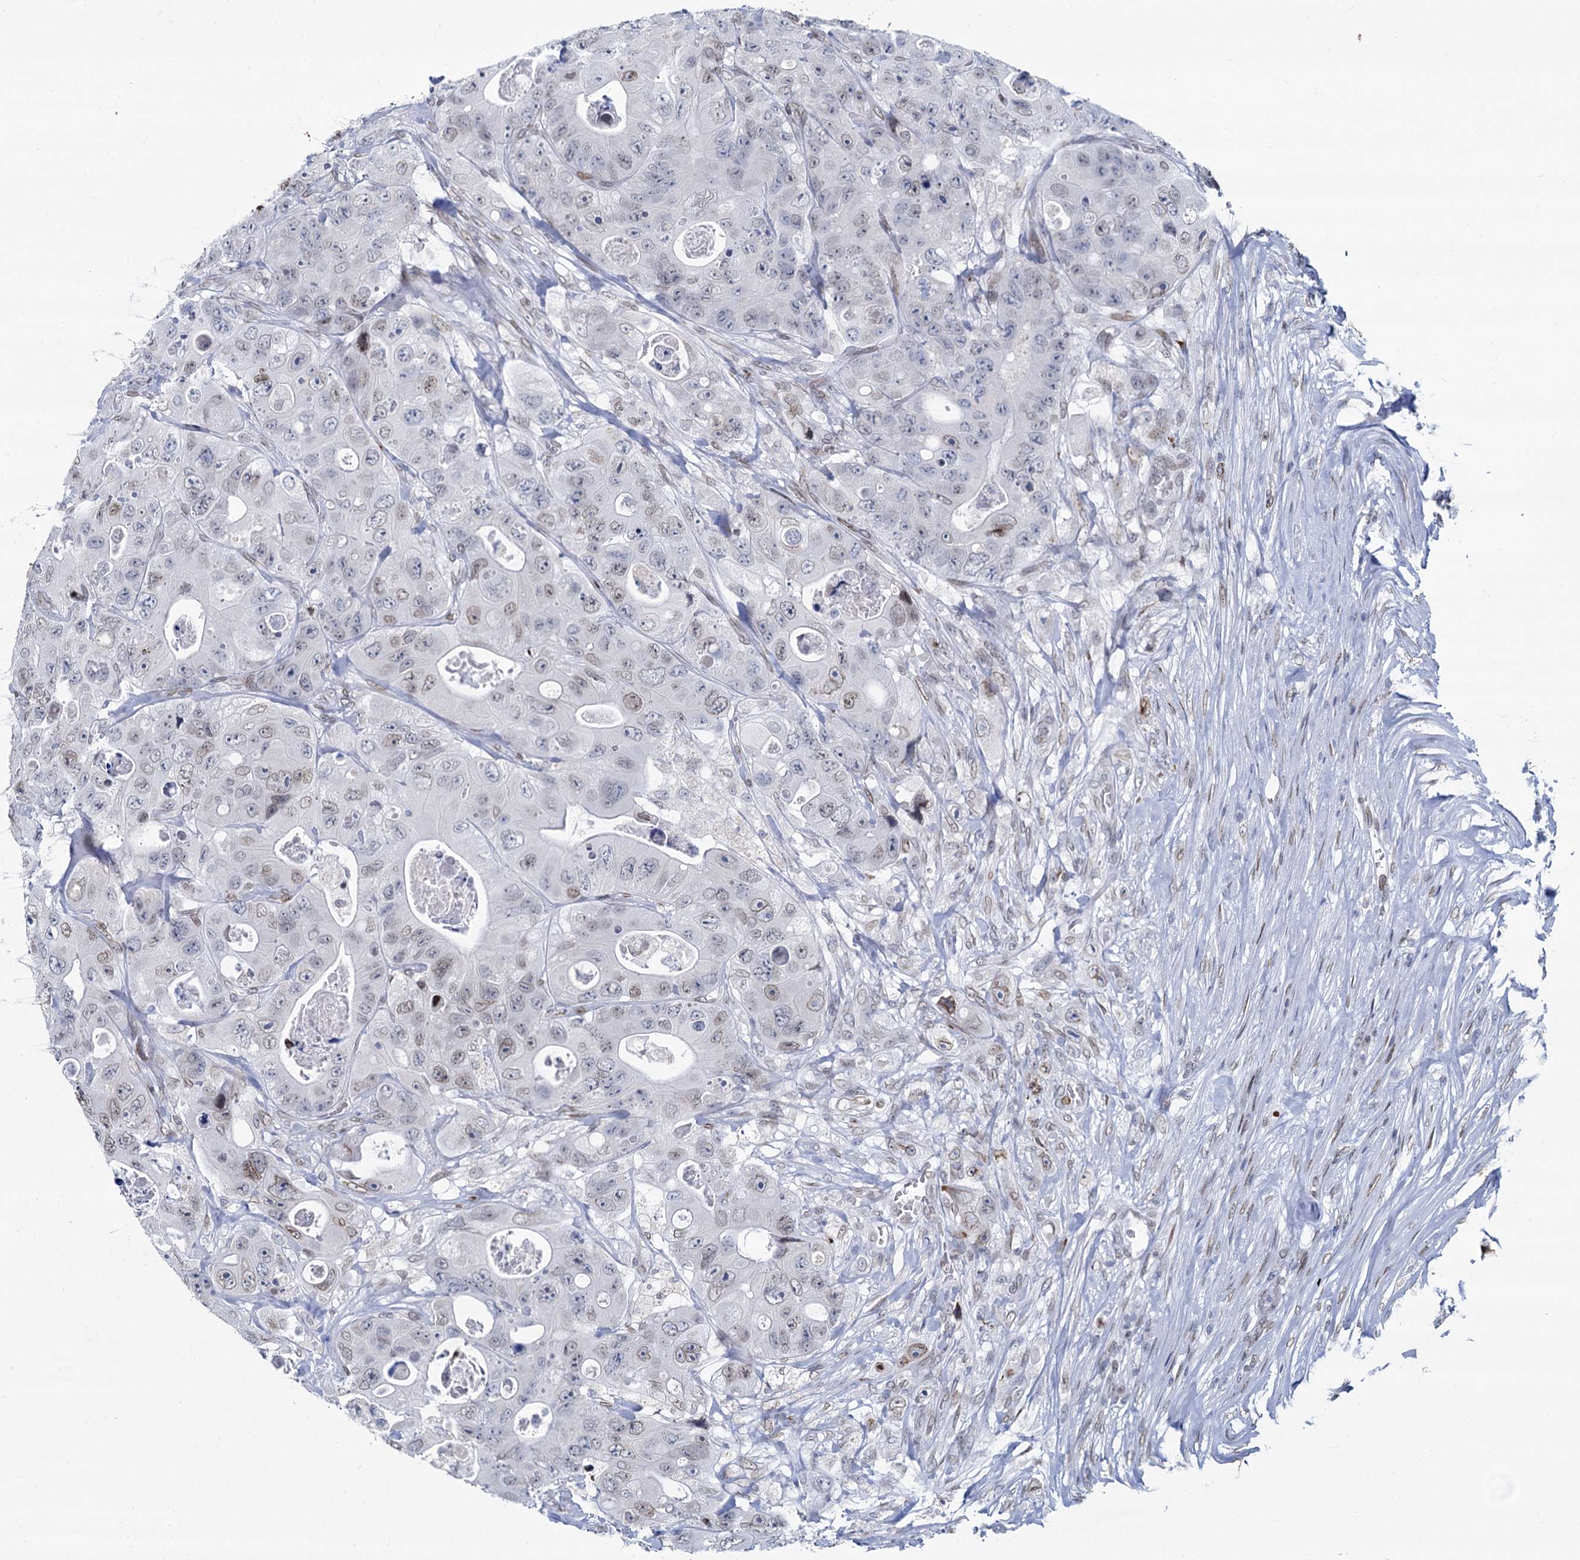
{"staining": {"intensity": "weak", "quantity": "25%-75%", "location": "nuclear"}, "tissue": "colorectal cancer", "cell_type": "Tumor cells", "image_type": "cancer", "snomed": [{"axis": "morphology", "description": "Adenocarcinoma, NOS"}, {"axis": "topography", "description": "Colon"}], "caption": "Colorectal cancer (adenocarcinoma) stained with a brown dye demonstrates weak nuclear positive expression in about 25%-75% of tumor cells.", "gene": "PRSS35", "patient": {"sex": "female", "age": 46}}